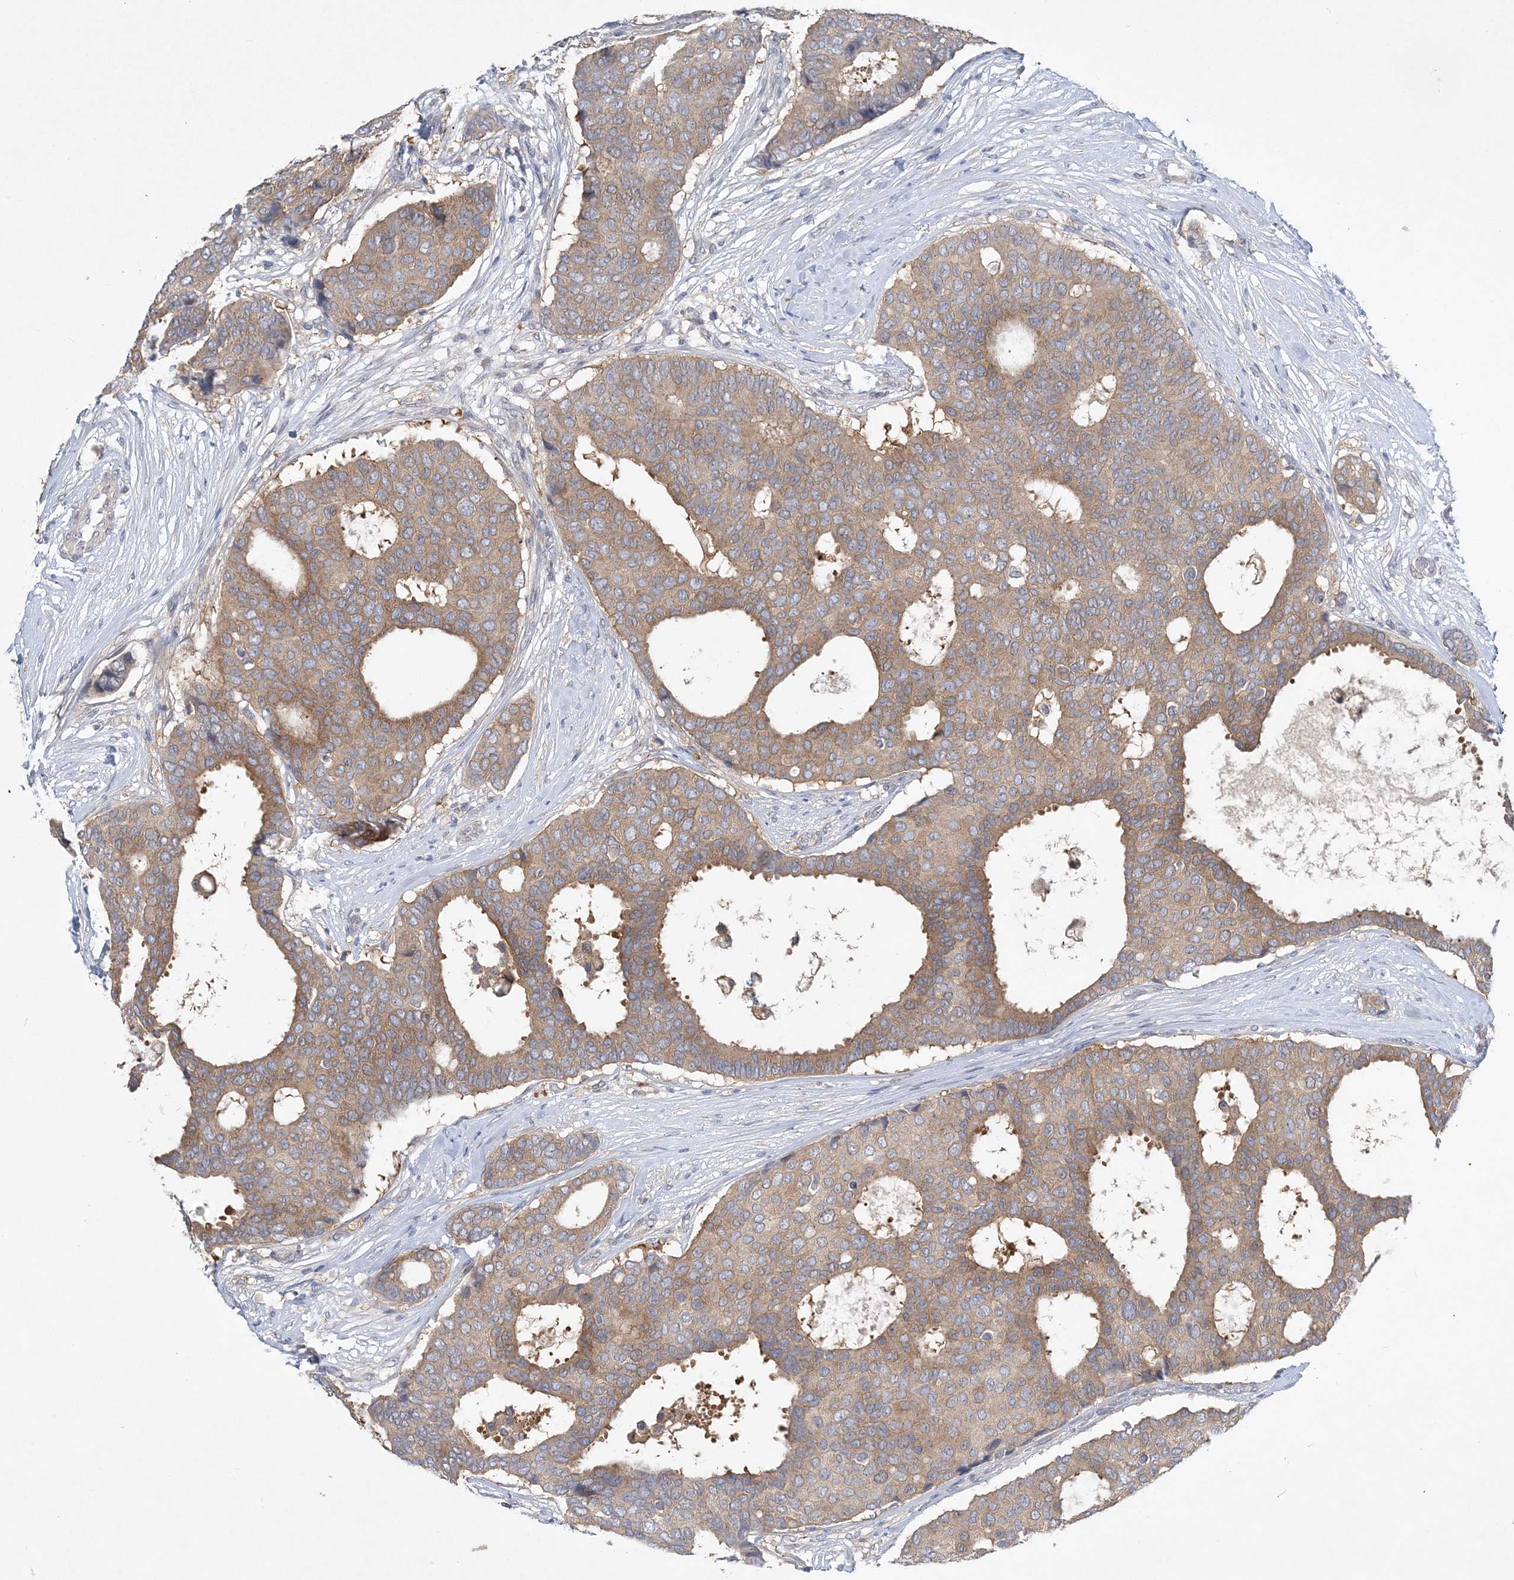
{"staining": {"intensity": "moderate", "quantity": ">75%", "location": "cytoplasmic/membranous"}, "tissue": "breast cancer", "cell_type": "Tumor cells", "image_type": "cancer", "snomed": [{"axis": "morphology", "description": "Duct carcinoma"}, {"axis": "topography", "description": "Breast"}], "caption": "Immunohistochemistry image of breast cancer (invasive ductal carcinoma) stained for a protein (brown), which reveals medium levels of moderate cytoplasmic/membranous expression in approximately >75% of tumor cells.", "gene": "ANKRD35", "patient": {"sex": "female", "age": 75}}